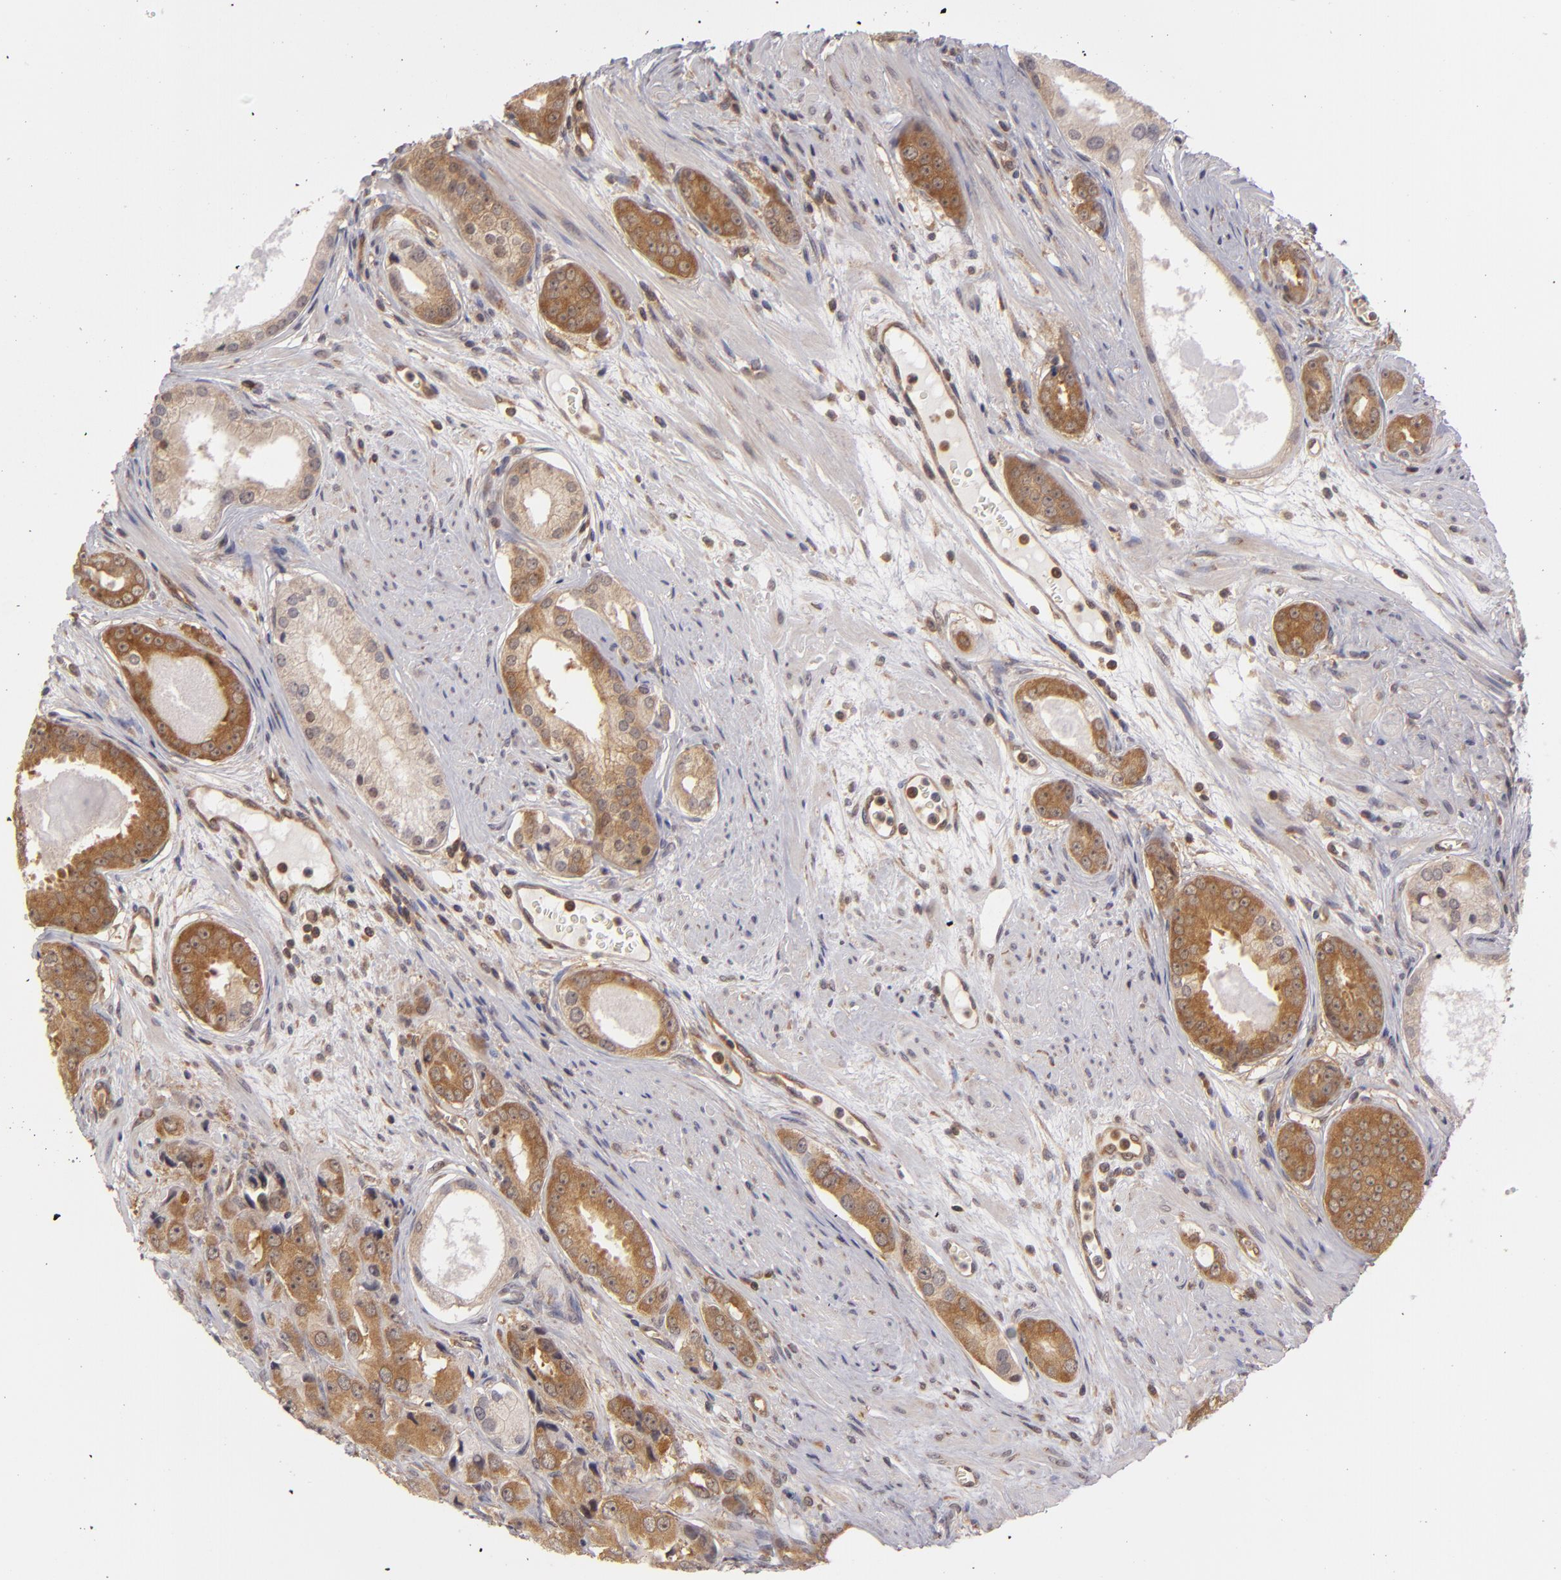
{"staining": {"intensity": "moderate", "quantity": ">75%", "location": "cytoplasmic/membranous"}, "tissue": "prostate cancer", "cell_type": "Tumor cells", "image_type": "cancer", "snomed": [{"axis": "morphology", "description": "Adenocarcinoma, Medium grade"}, {"axis": "topography", "description": "Prostate"}], "caption": "Immunohistochemical staining of adenocarcinoma (medium-grade) (prostate) displays moderate cytoplasmic/membranous protein staining in about >75% of tumor cells. The protein is stained brown, and the nuclei are stained in blue (DAB (3,3'-diaminobenzidine) IHC with brightfield microscopy, high magnification).", "gene": "MAPK3", "patient": {"sex": "male", "age": 53}}